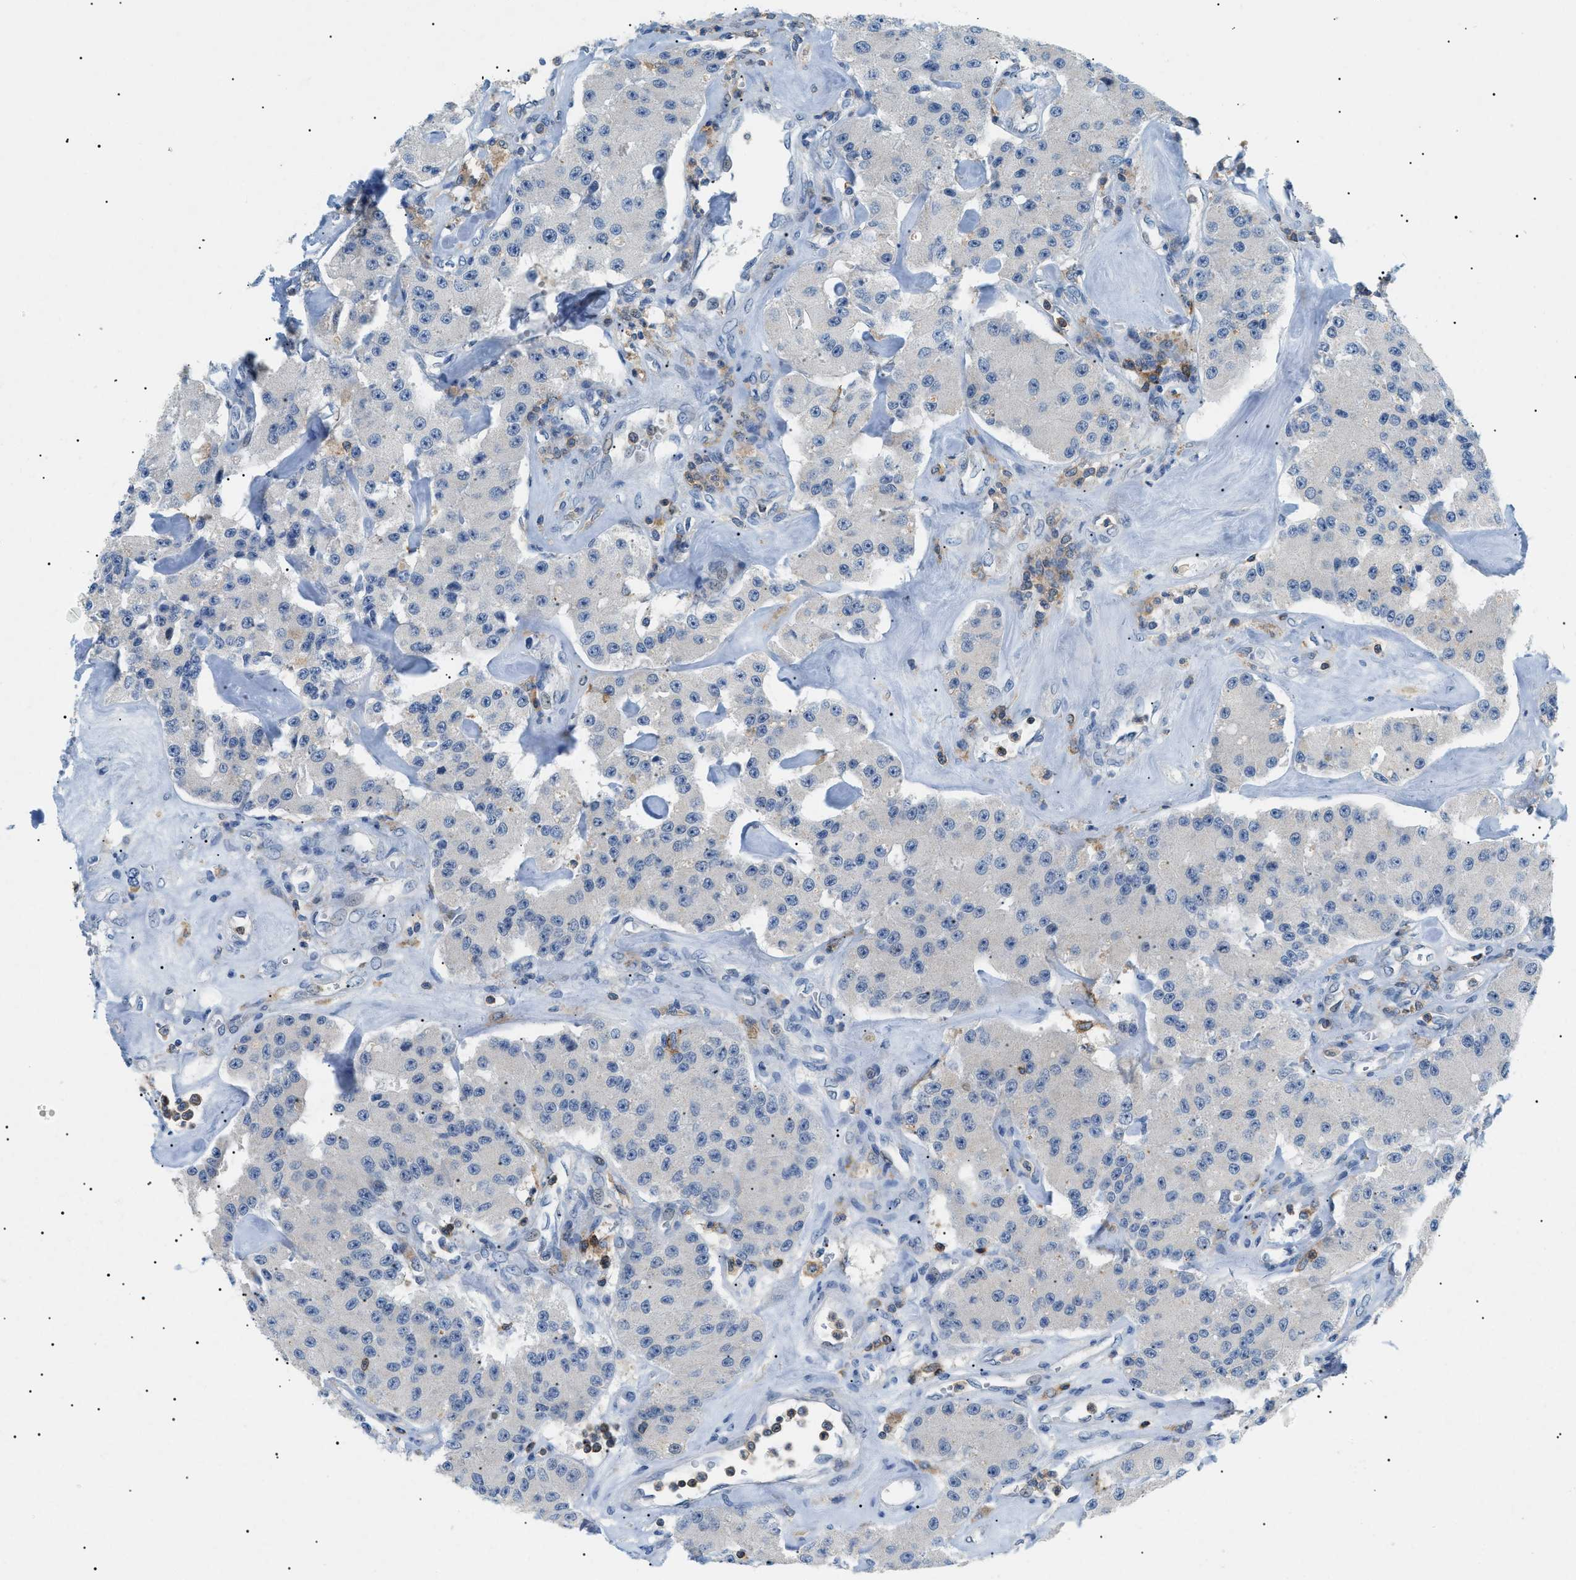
{"staining": {"intensity": "negative", "quantity": "none", "location": "none"}, "tissue": "carcinoid", "cell_type": "Tumor cells", "image_type": "cancer", "snomed": [{"axis": "morphology", "description": "Carcinoid, malignant, NOS"}, {"axis": "topography", "description": "Pancreas"}], "caption": "This is an immunohistochemistry image of human carcinoid. There is no positivity in tumor cells.", "gene": "INPP5D", "patient": {"sex": "male", "age": 41}}